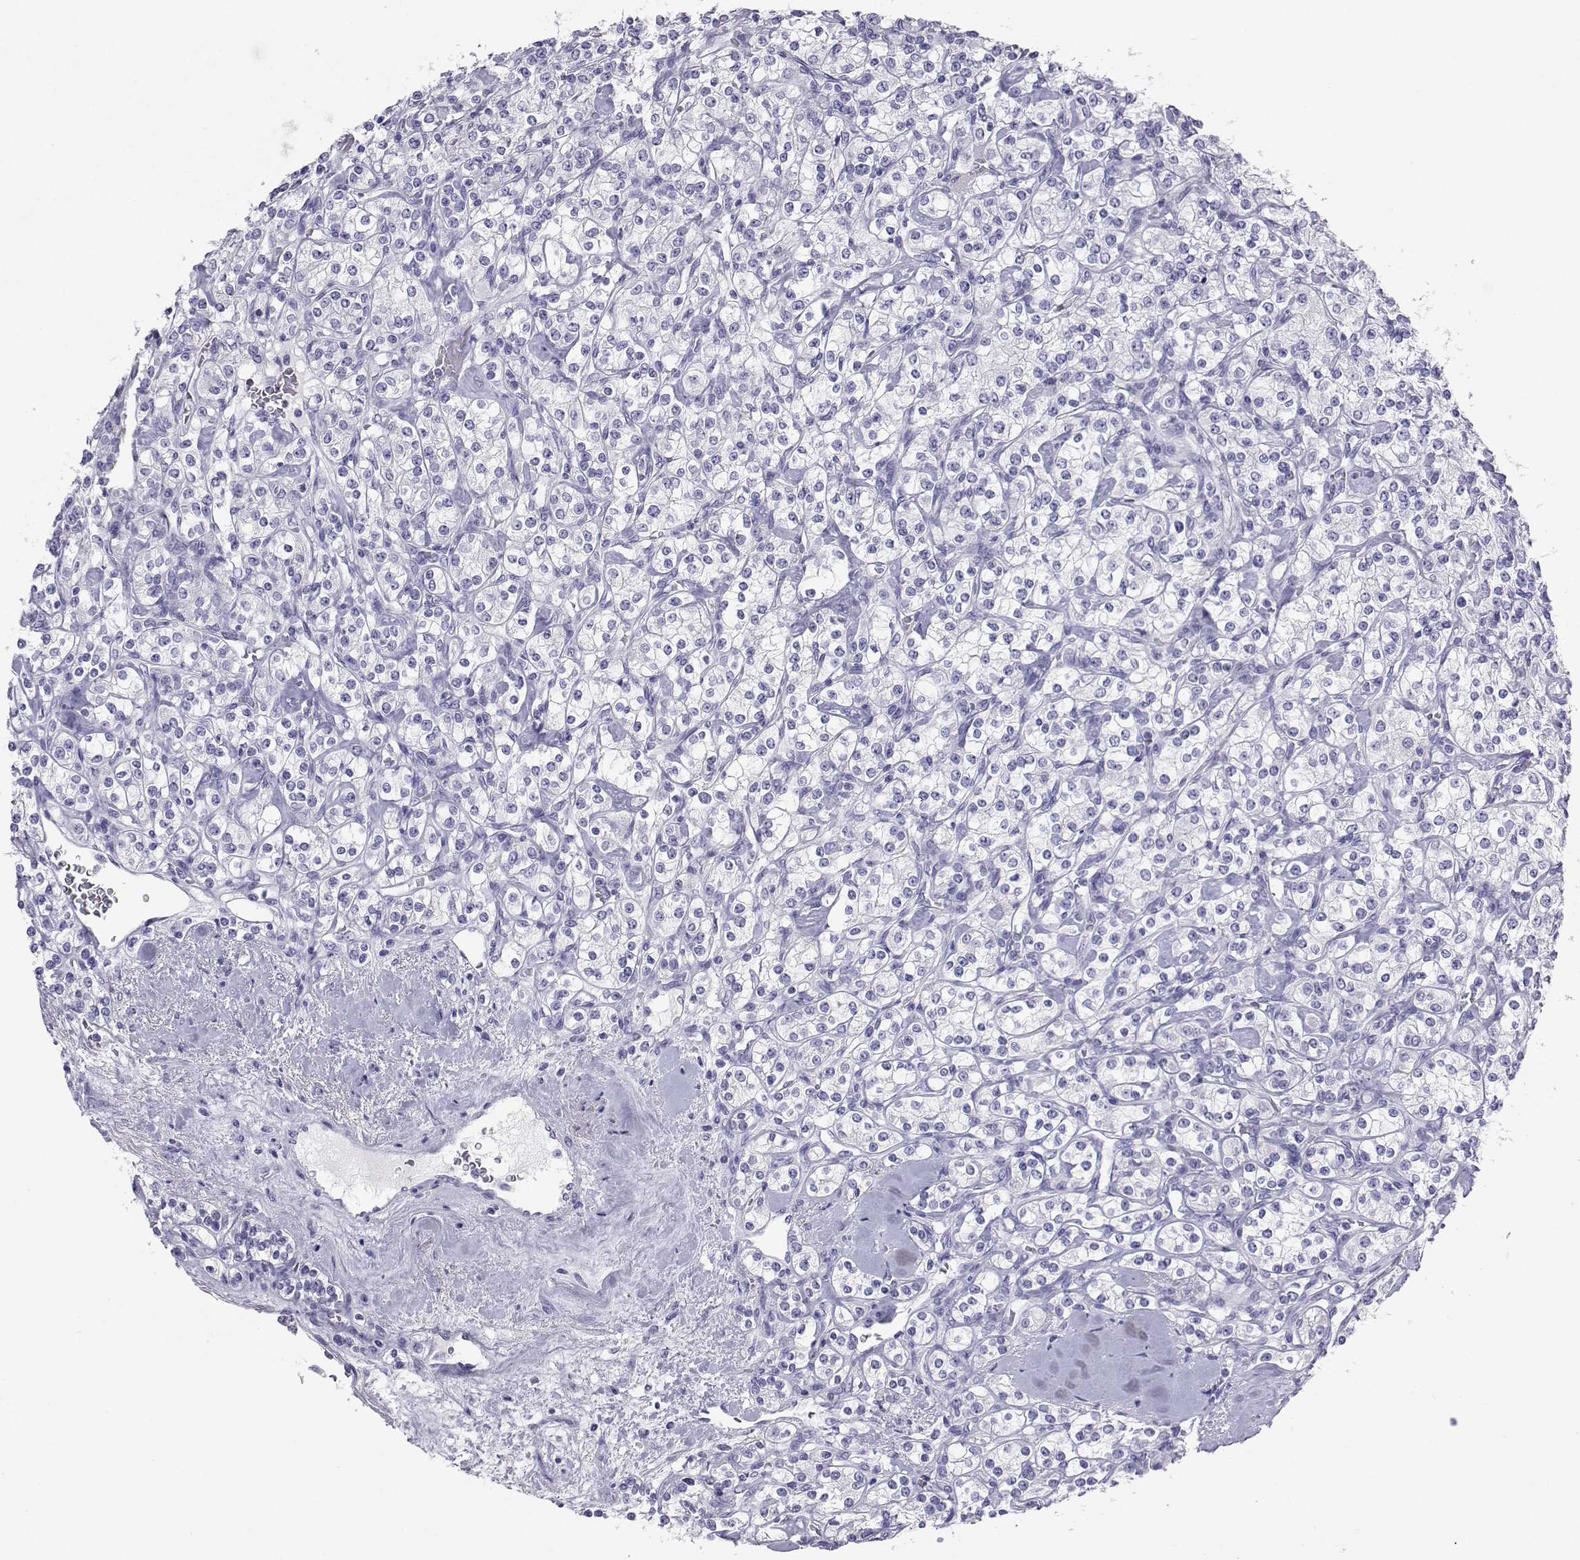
{"staining": {"intensity": "negative", "quantity": "none", "location": "none"}, "tissue": "renal cancer", "cell_type": "Tumor cells", "image_type": "cancer", "snomed": [{"axis": "morphology", "description": "Adenocarcinoma, NOS"}, {"axis": "topography", "description": "Kidney"}], "caption": "IHC photomicrograph of human renal adenocarcinoma stained for a protein (brown), which reveals no positivity in tumor cells. Nuclei are stained in blue.", "gene": "PLIN4", "patient": {"sex": "male", "age": 77}}